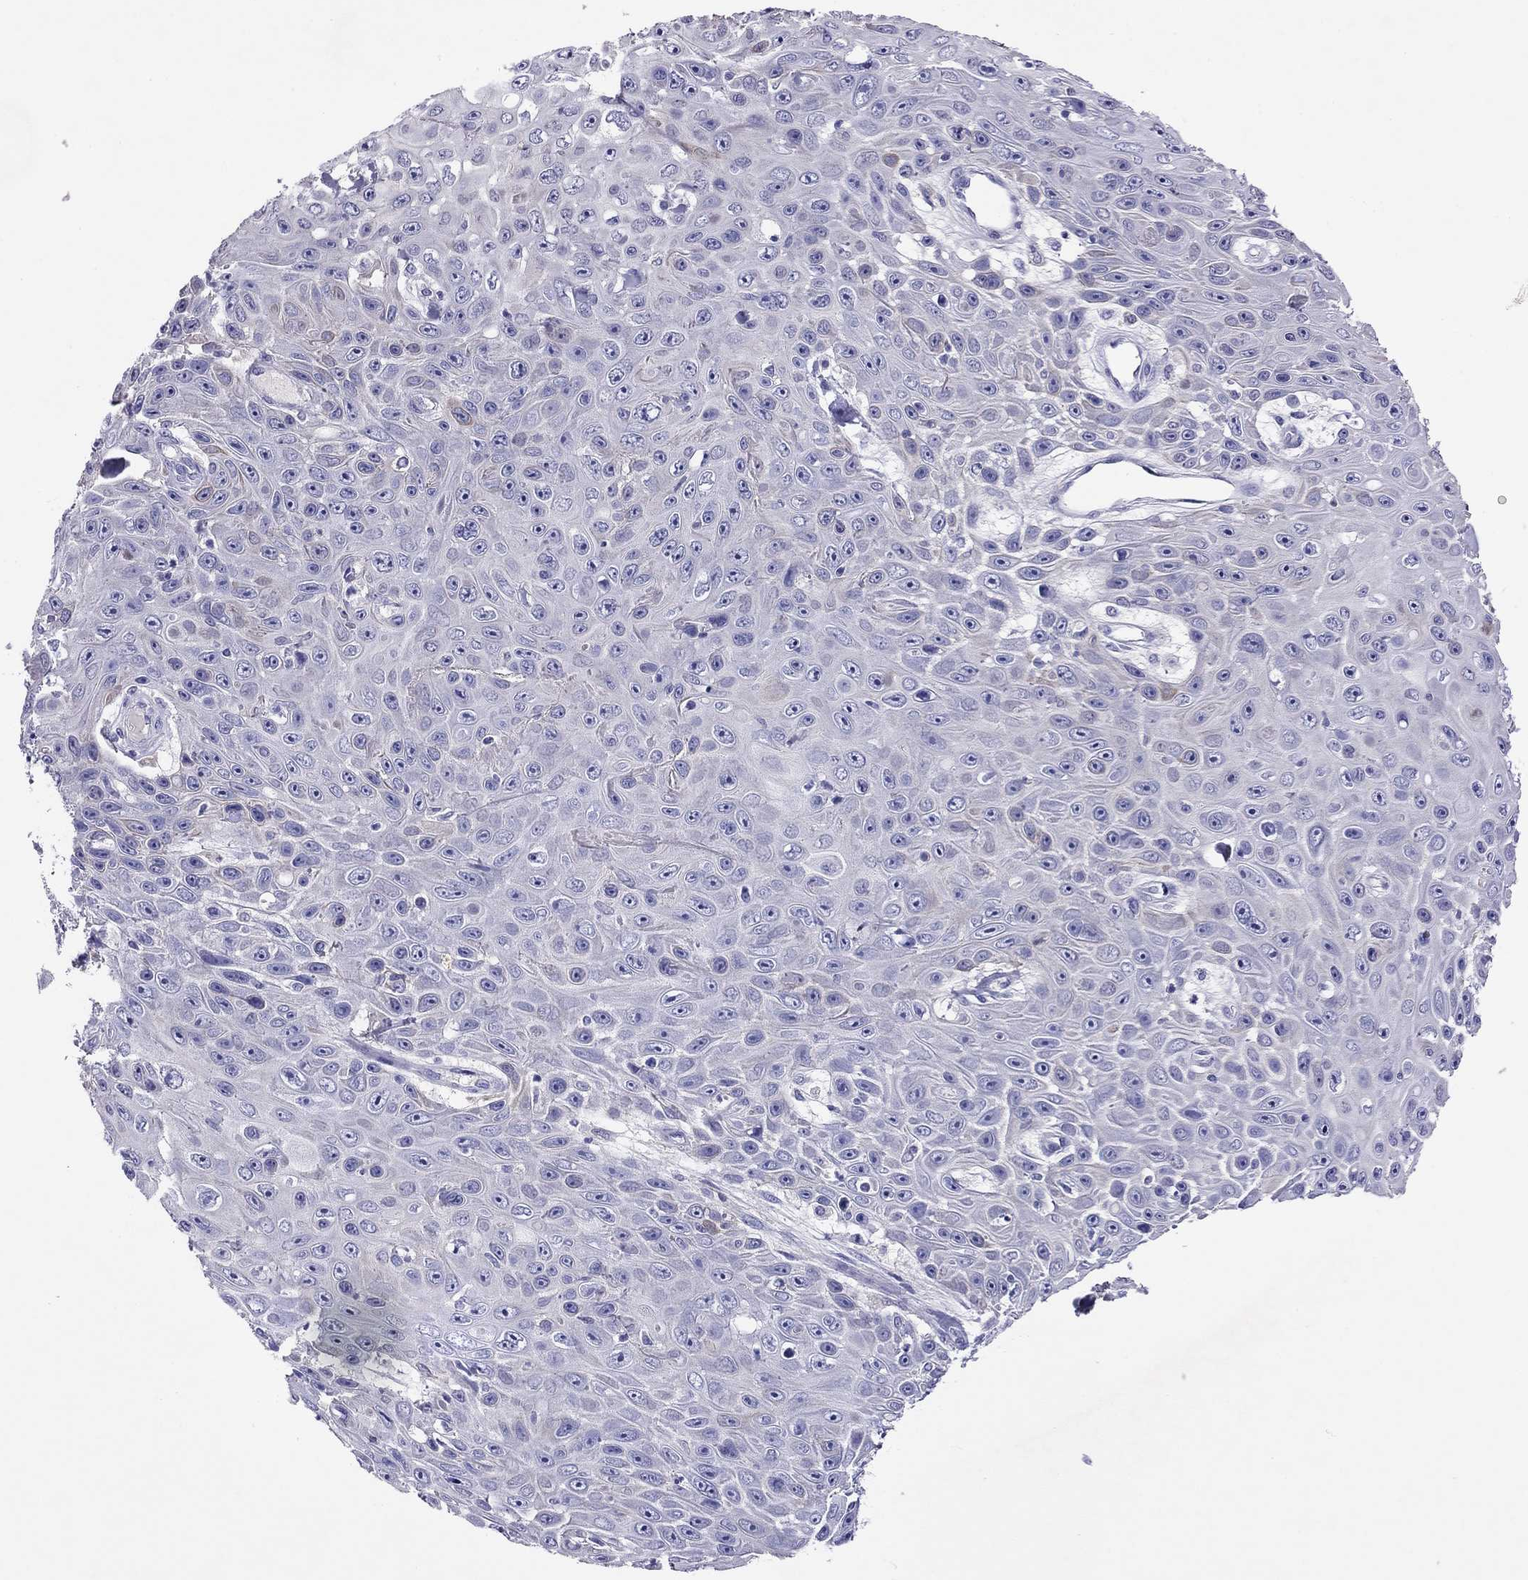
{"staining": {"intensity": "negative", "quantity": "none", "location": "none"}, "tissue": "skin cancer", "cell_type": "Tumor cells", "image_type": "cancer", "snomed": [{"axis": "morphology", "description": "Squamous cell carcinoma, NOS"}, {"axis": "topography", "description": "Skin"}], "caption": "Human skin cancer stained for a protein using immunohistochemistry demonstrates no positivity in tumor cells.", "gene": "CAPNS2", "patient": {"sex": "male", "age": 82}}